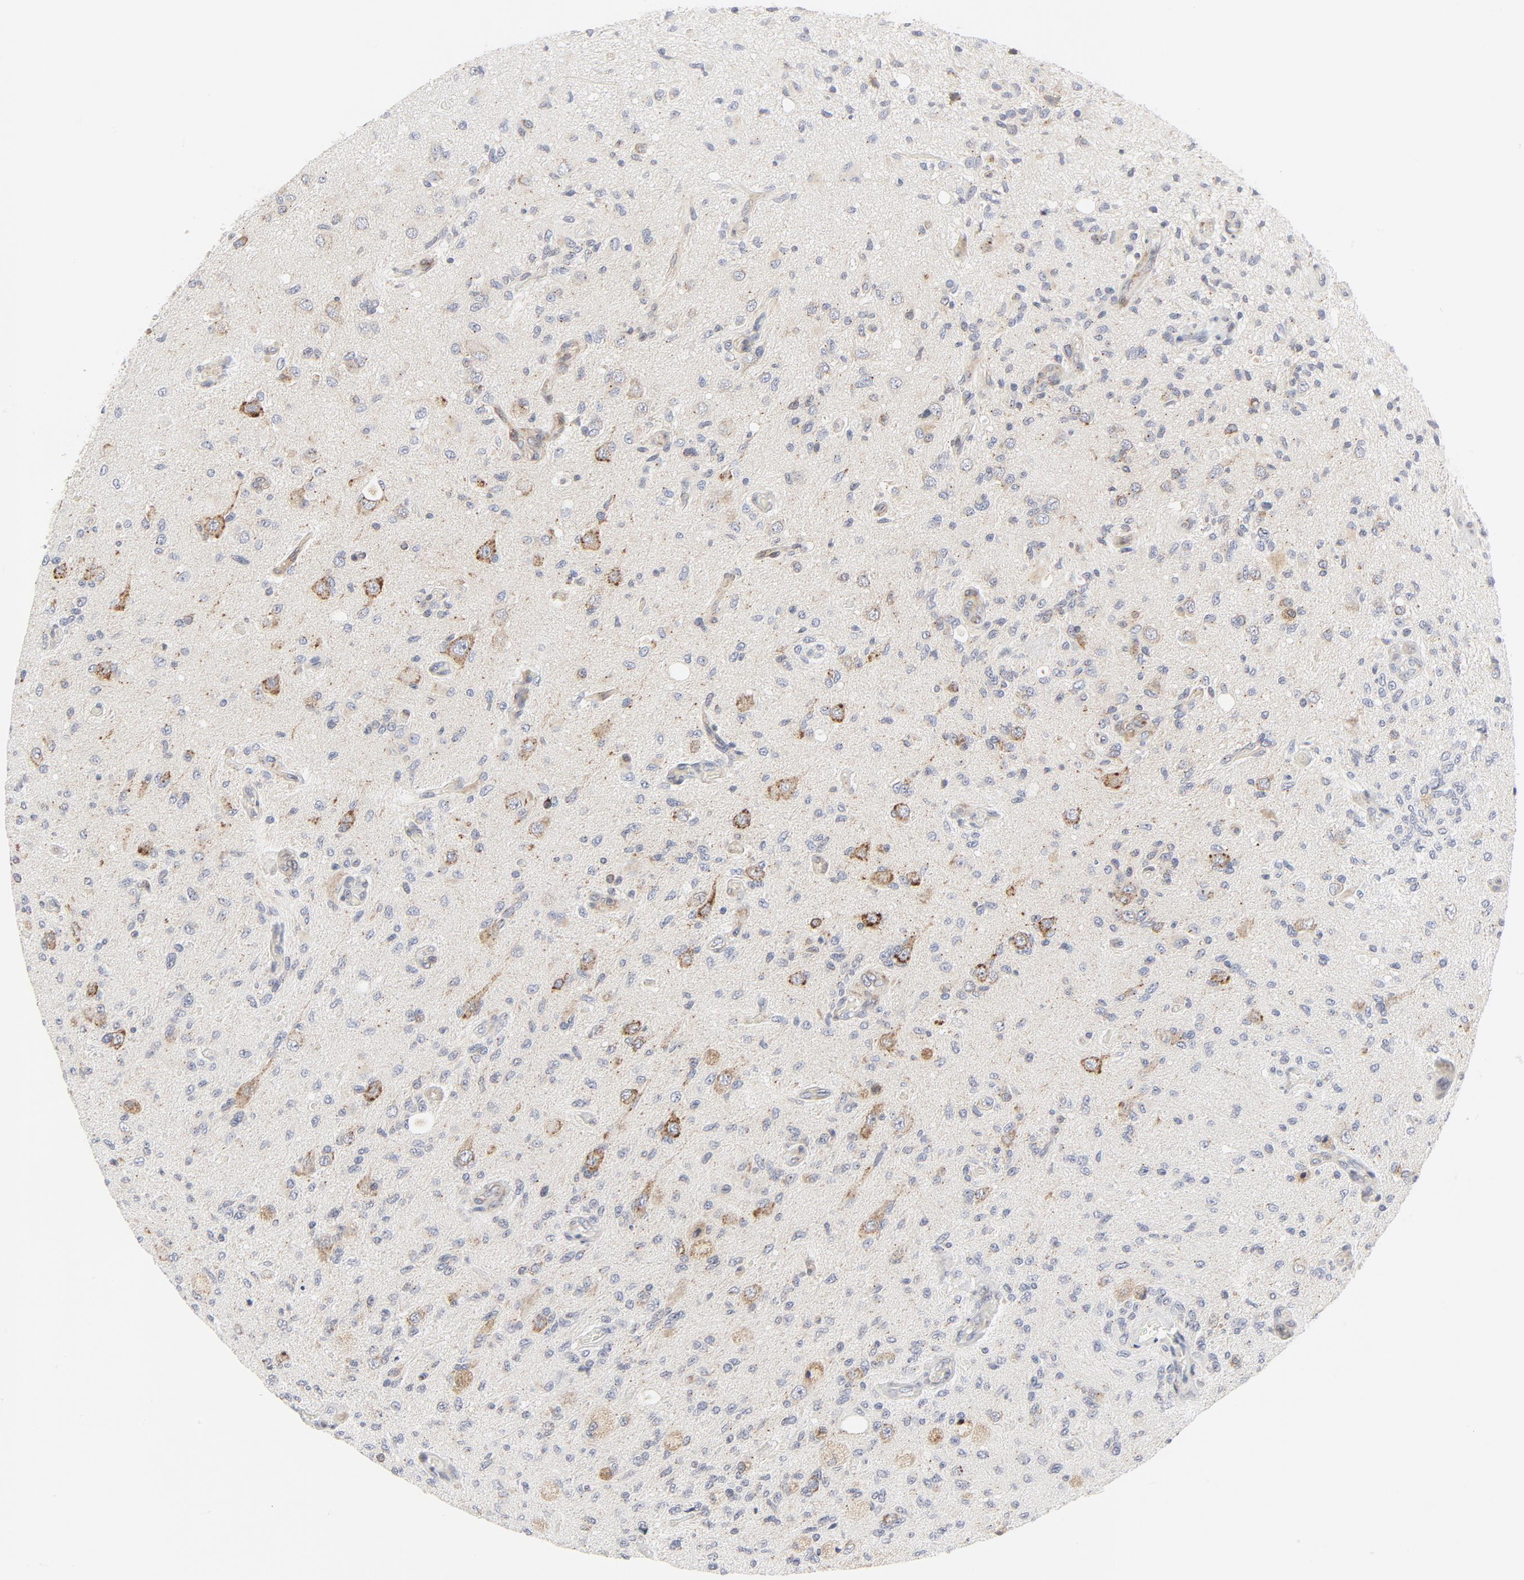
{"staining": {"intensity": "negative", "quantity": "none", "location": "none"}, "tissue": "glioma", "cell_type": "Tumor cells", "image_type": "cancer", "snomed": [{"axis": "morphology", "description": "Normal tissue, NOS"}, {"axis": "morphology", "description": "Glioma, malignant, High grade"}, {"axis": "topography", "description": "Cerebral cortex"}], "caption": "Tumor cells are negative for protein expression in human glioma.", "gene": "LRP6", "patient": {"sex": "male", "age": 77}}